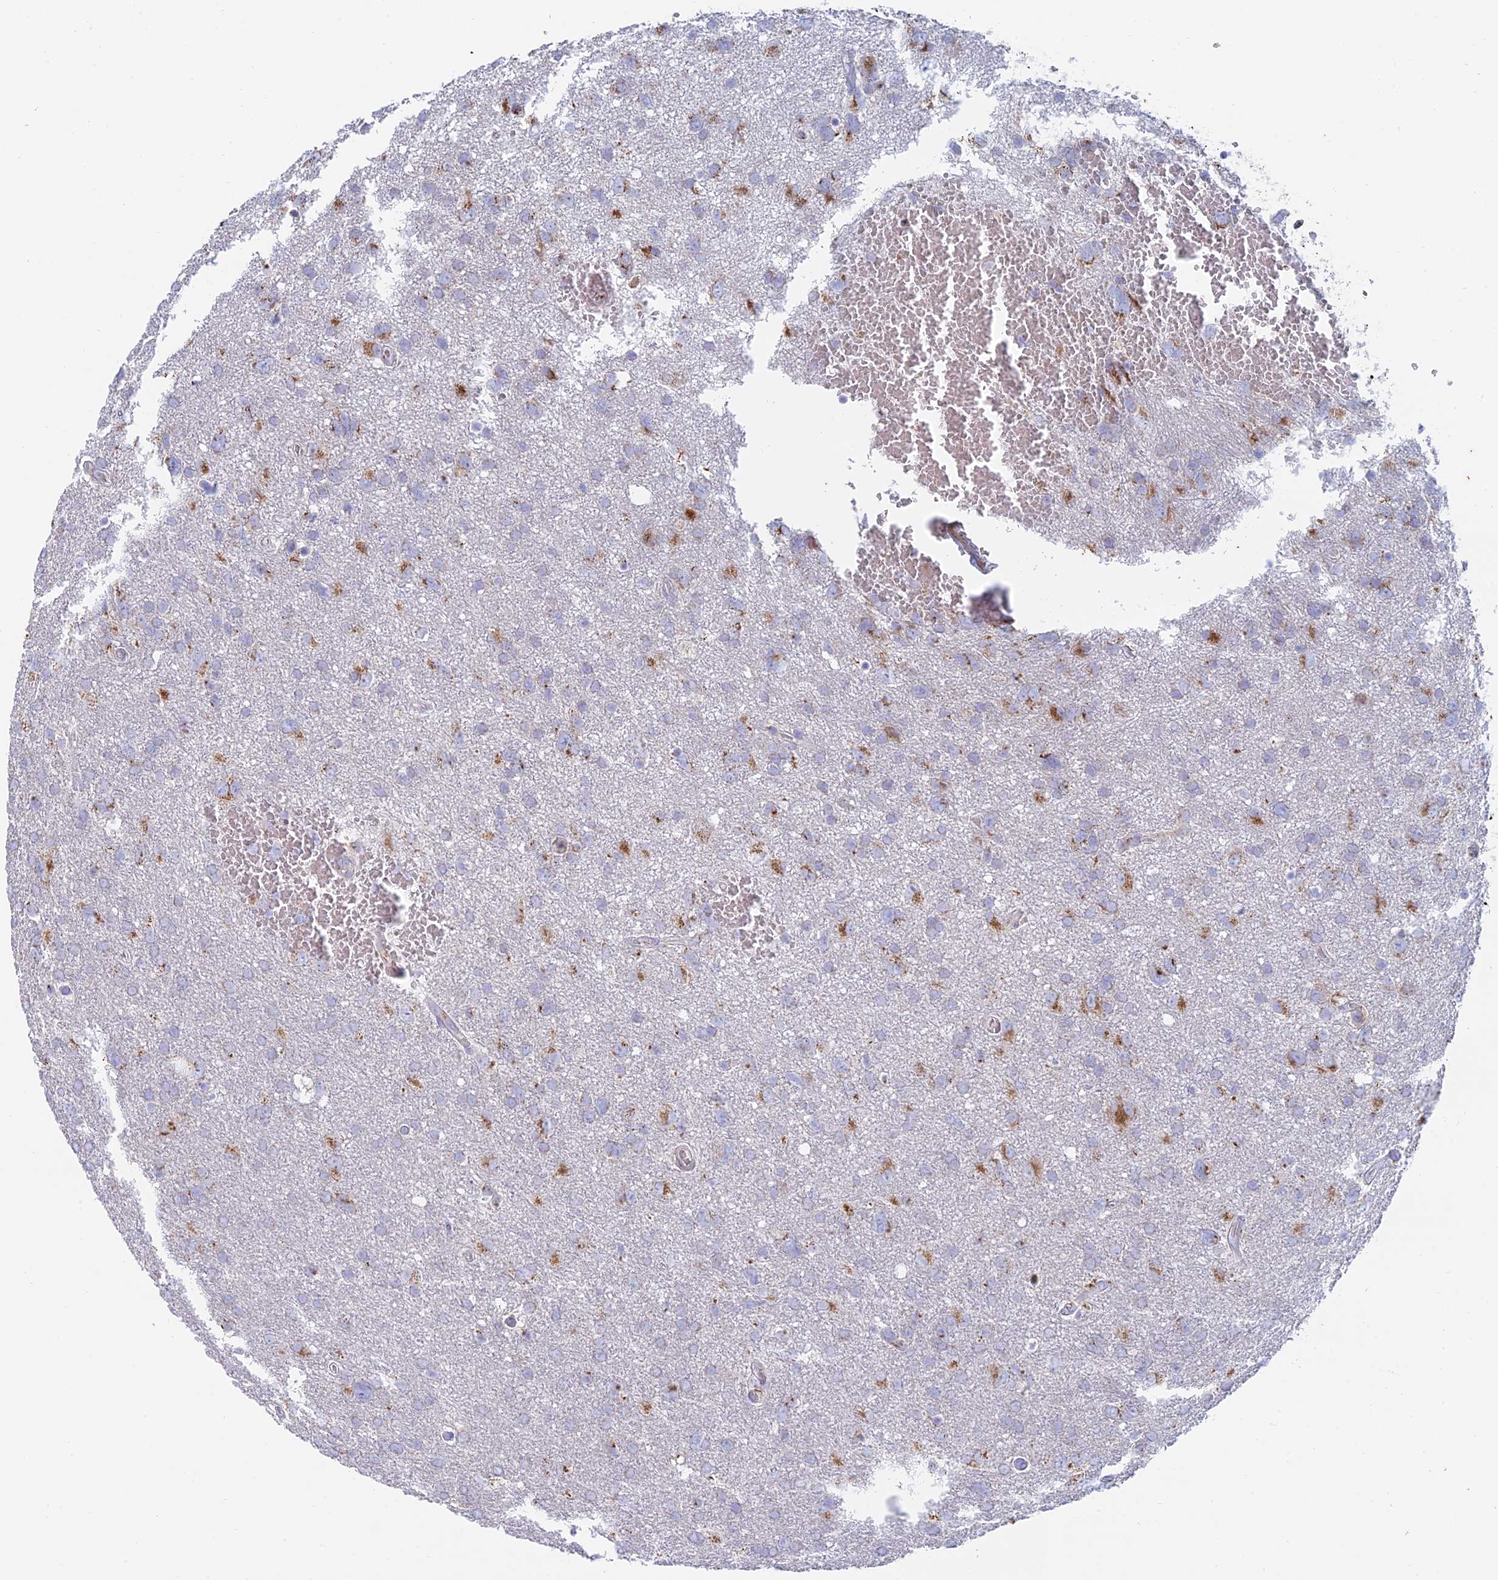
{"staining": {"intensity": "moderate", "quantity": "25%-75%", "location": "cytoplasmic/membranous"}, "tissue": "glioma", "cell_type": "Tumor cells", "image_type": "cancer", "snomed": [{"axis": "morphology", "description": "Glioma, malignant, High grade"}, {"axis": "topography", "description": "Brain"}], "caption": "Brown immunohistochemical staining in human malignant high-grade glioma exhibits moderate cytoplasmic/membranous staining in about 25%-75% of tumor cells.", "gene": "HS2ST1", "patient": {"sex": "male", "age": 61}}